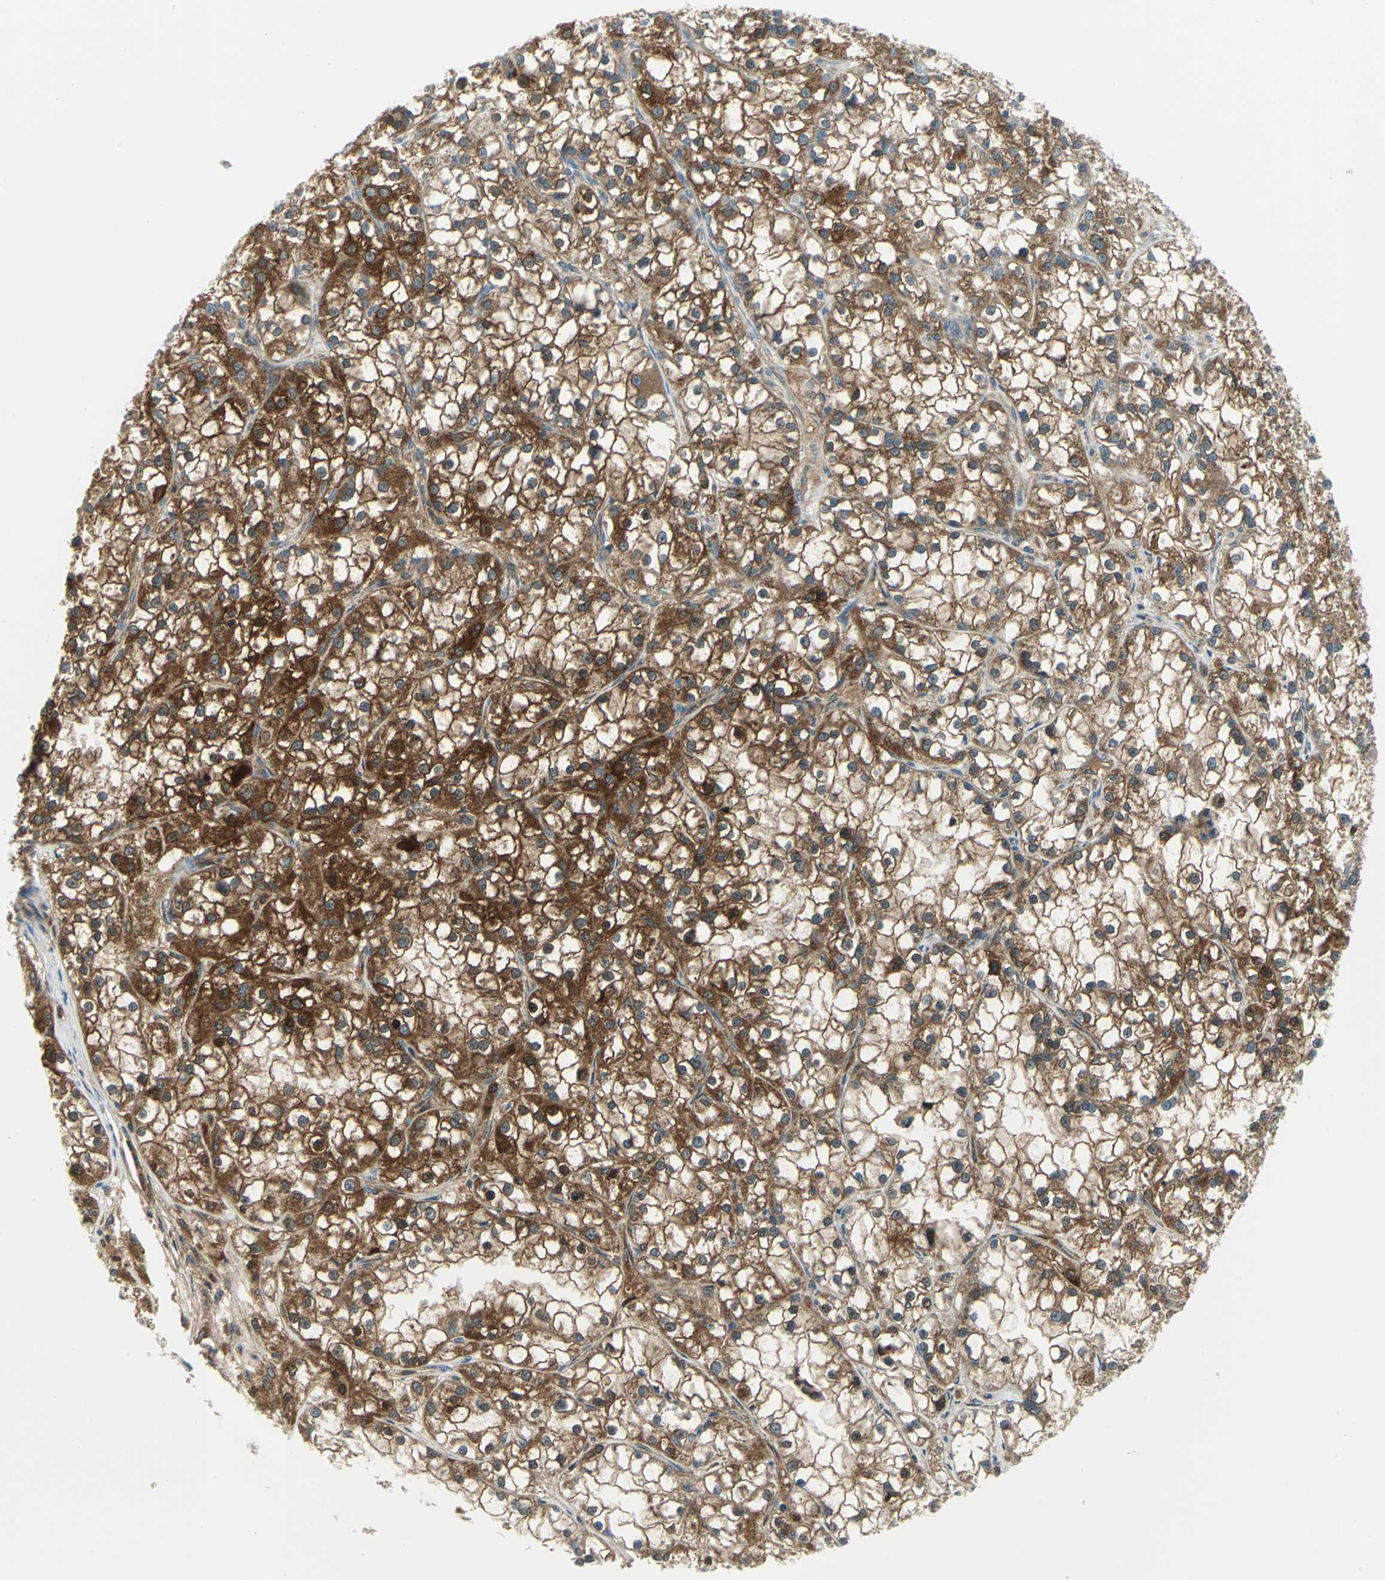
{"staining": {"intensity": "strong", "quantity": ">75%", "location": "cytoplasmic/membranous"}, "tissue": "renal cancer", "cell_type": "Tumor cells", "image_type": "cancer", "snomed": [{"axis": "morphology", "description": "Adenocarcinoma, NOS"}, {"axis": "topography", "description": "Kidney"}], "caption": "This is an image of immunohistochemistry (IHC) staining of renal cancer (adenocarcinoma), which shows strong expression in the cytoplasmic/membranous of tumor cells.", "gene": "ALDOA", "patient": {"sex": "female", "age": 52}}